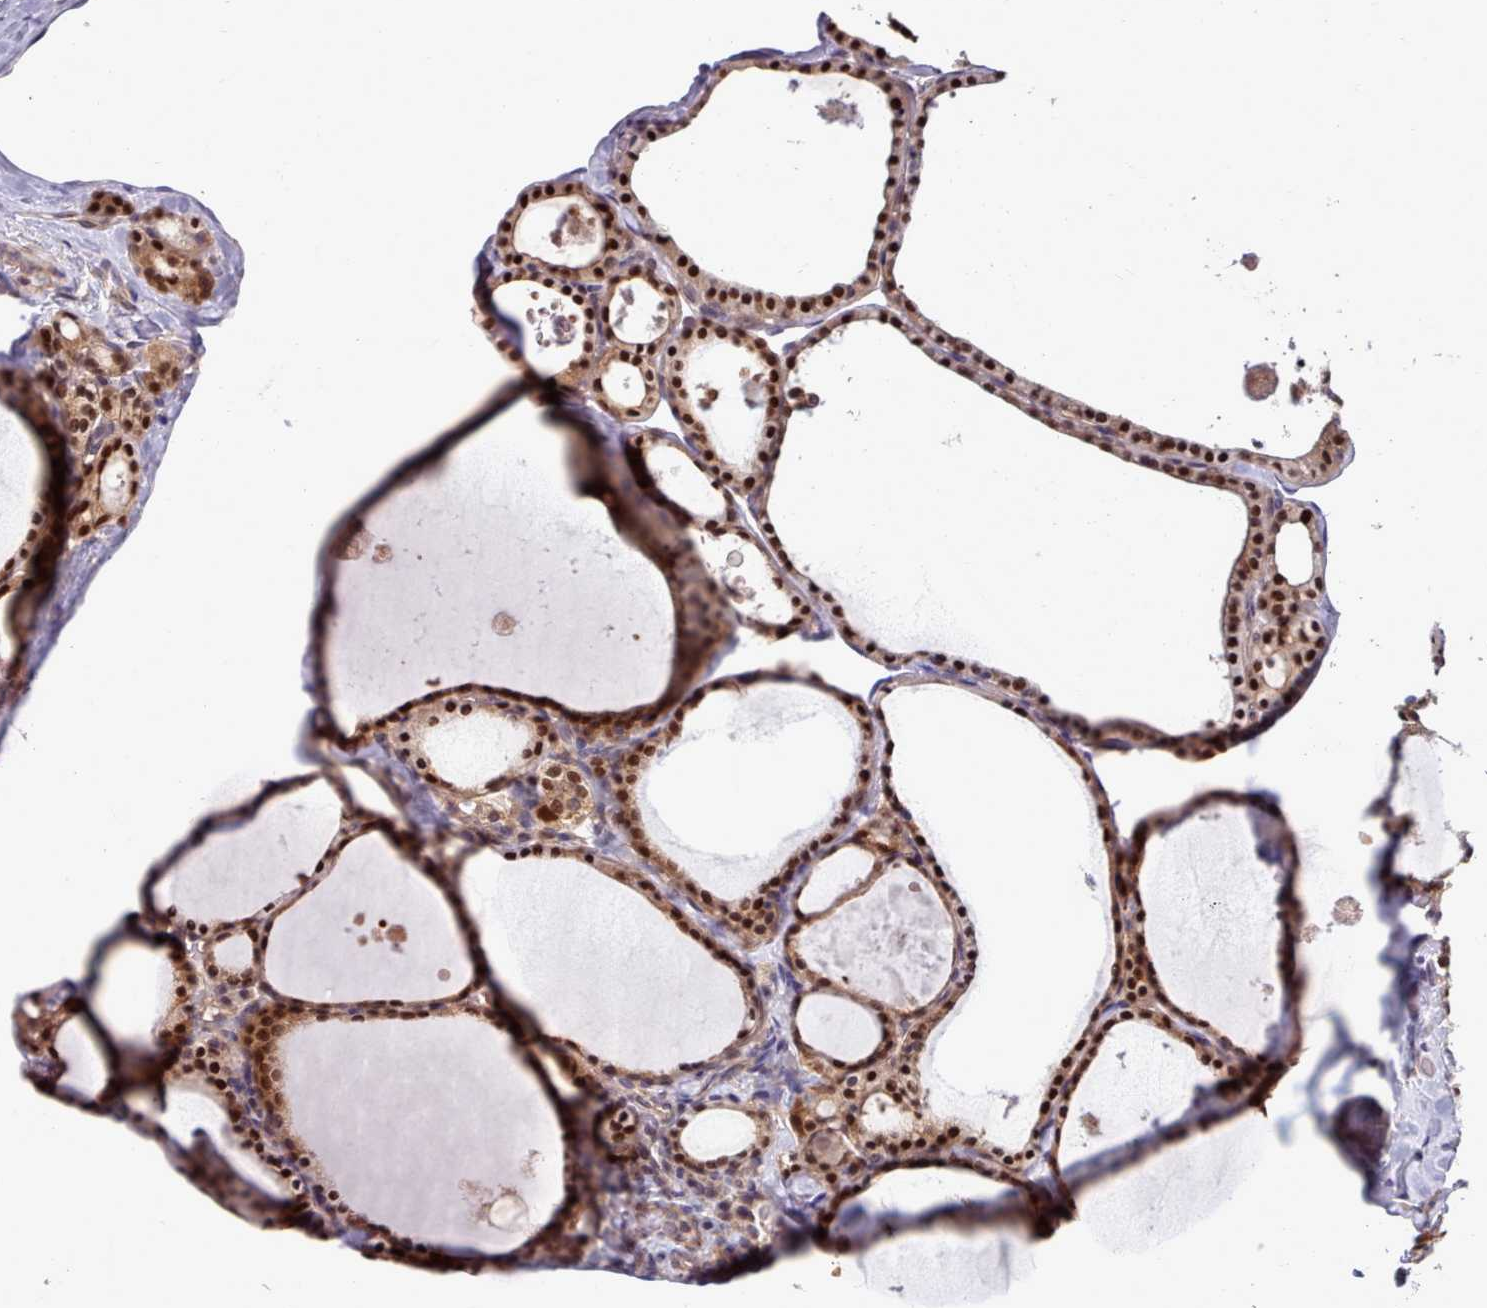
{"staining": {"intensity": "strong", "quantity": ">75%", "location": "cytoplasmic/membranous,nuclear"}, "tissue": "thyroid gland", "cell_type": "Glandular cells", "image_type": "normal", "snomed": [{"axis": "morphology", "description": "Normal tissue, NOS"}, {"axis": "topography", "description": "Thyroid gland"}], "caption": "This photomicrograph displays benign thyroid gland stained with immunohistochemistry to label a protein in brown. The cytoplasmic/membranous,nuclear of glandular cells show strong positivity for the protein. Nuclei are counter-stained blue.", "gene": "AHCY", "patient": {"sex": "male", "age": 56}}